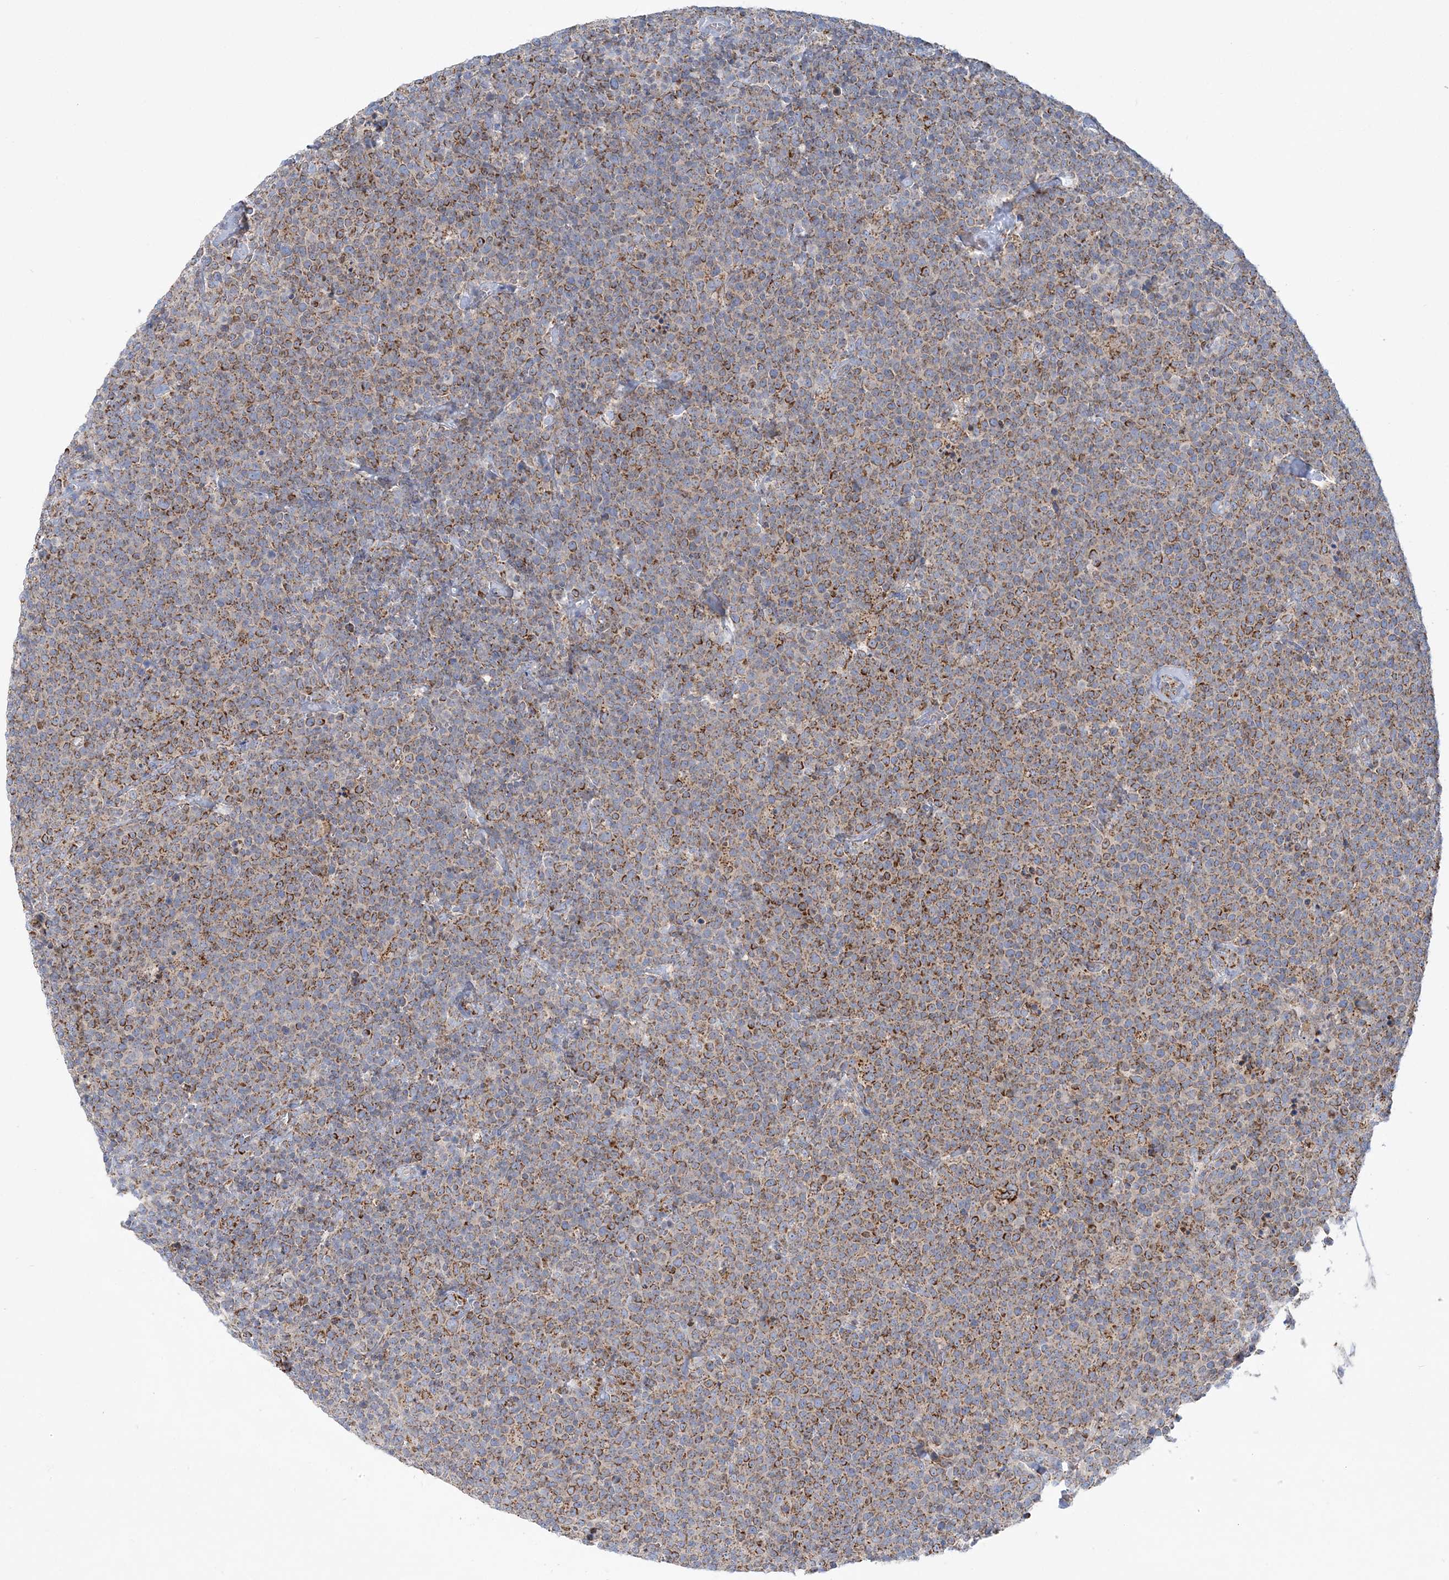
{"staining": {"intensity": "moderate", "quantity": ">75%", "location": "cytoplasmic/membranous"}, "tissue": "lymphoma", "cell_type": "Tumor cells", "image_type": "cancer", "snomed": [{"axis": "morphology", "description": "Malignant lymphoma, non-Hodgkin's type, High grade"}, {"axis": "topography", "description": "Lymph node"}], "caption": "Malignant lymphoma, non-Hodgkin's type (high-grade) was stained to show a protein in brown. There is medium levels of moderate cytoplasmic/membranous positivity in about >75% of tumor cells. The staining was performed using DAB (3,3'-diaminobenzidine), with brown indicating positive protein expression. Nuclei are stained blue with hematoxylin.", "gene": "TBC1D14", "patient": {"sex": "male", "age": 61}}